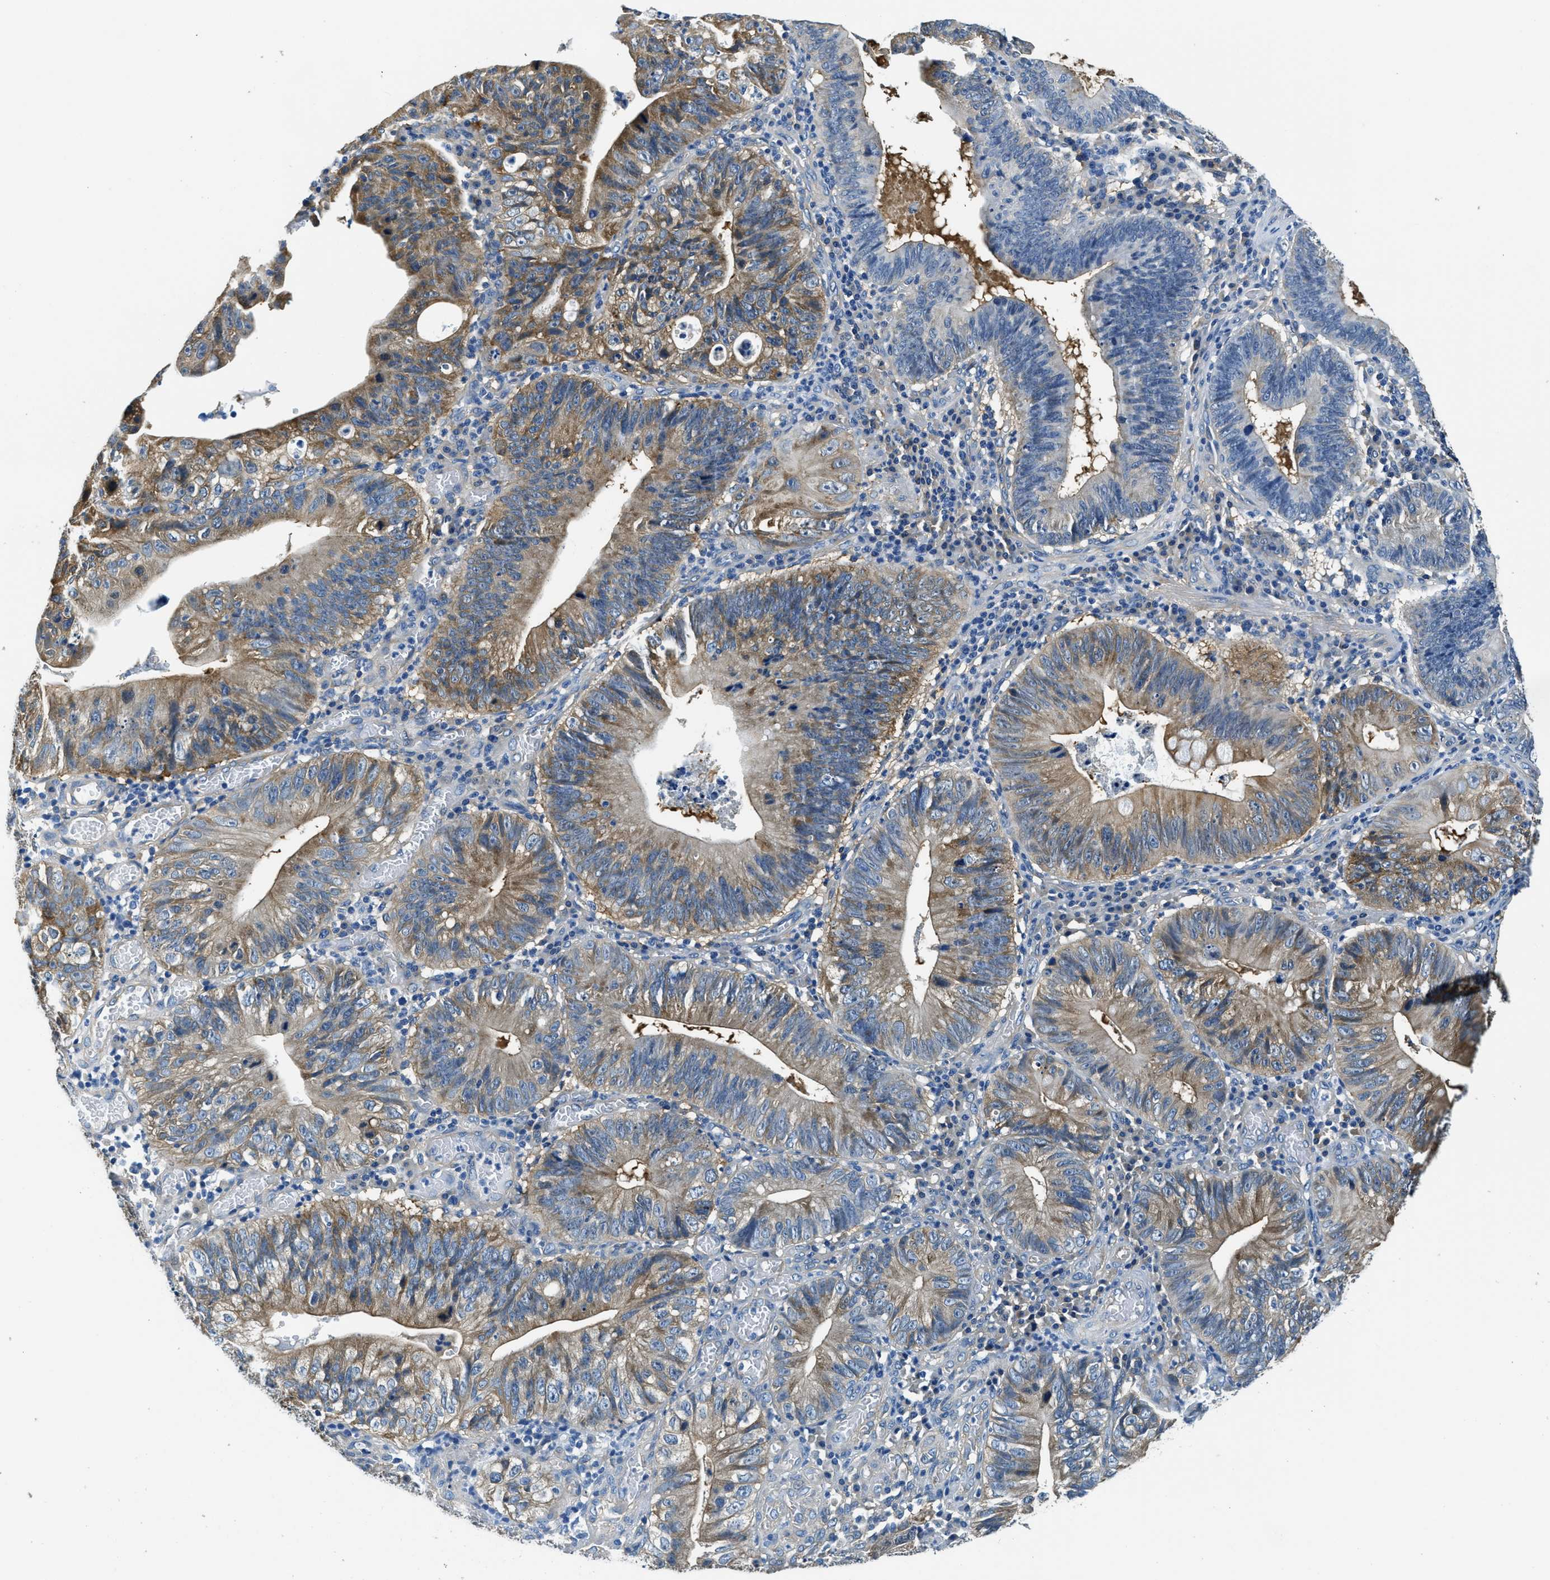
{"staining": {"intensity": "moderate", "quantity": ">75%", "location": "cytoplasmic/membranous"}, "tissue": "stomach cancer", "cell_type": "Tumor cells", "image_type": "cancer", "snomed": [{"axis": "morphology", "description": "Adenocarcinoma, NOS"}, {"axis": "topography", "description": "Stomach"}], "caption": "DAB (3,3'-diaminobenzidine) immunohistochemical staining of stomach adenocarcinoma displays moderate cytoplasmic/membranous protein expression in approximately >75% of tumor cells.", "gene": "TWF1", "patient": {"sex": "male", "age": 59}}